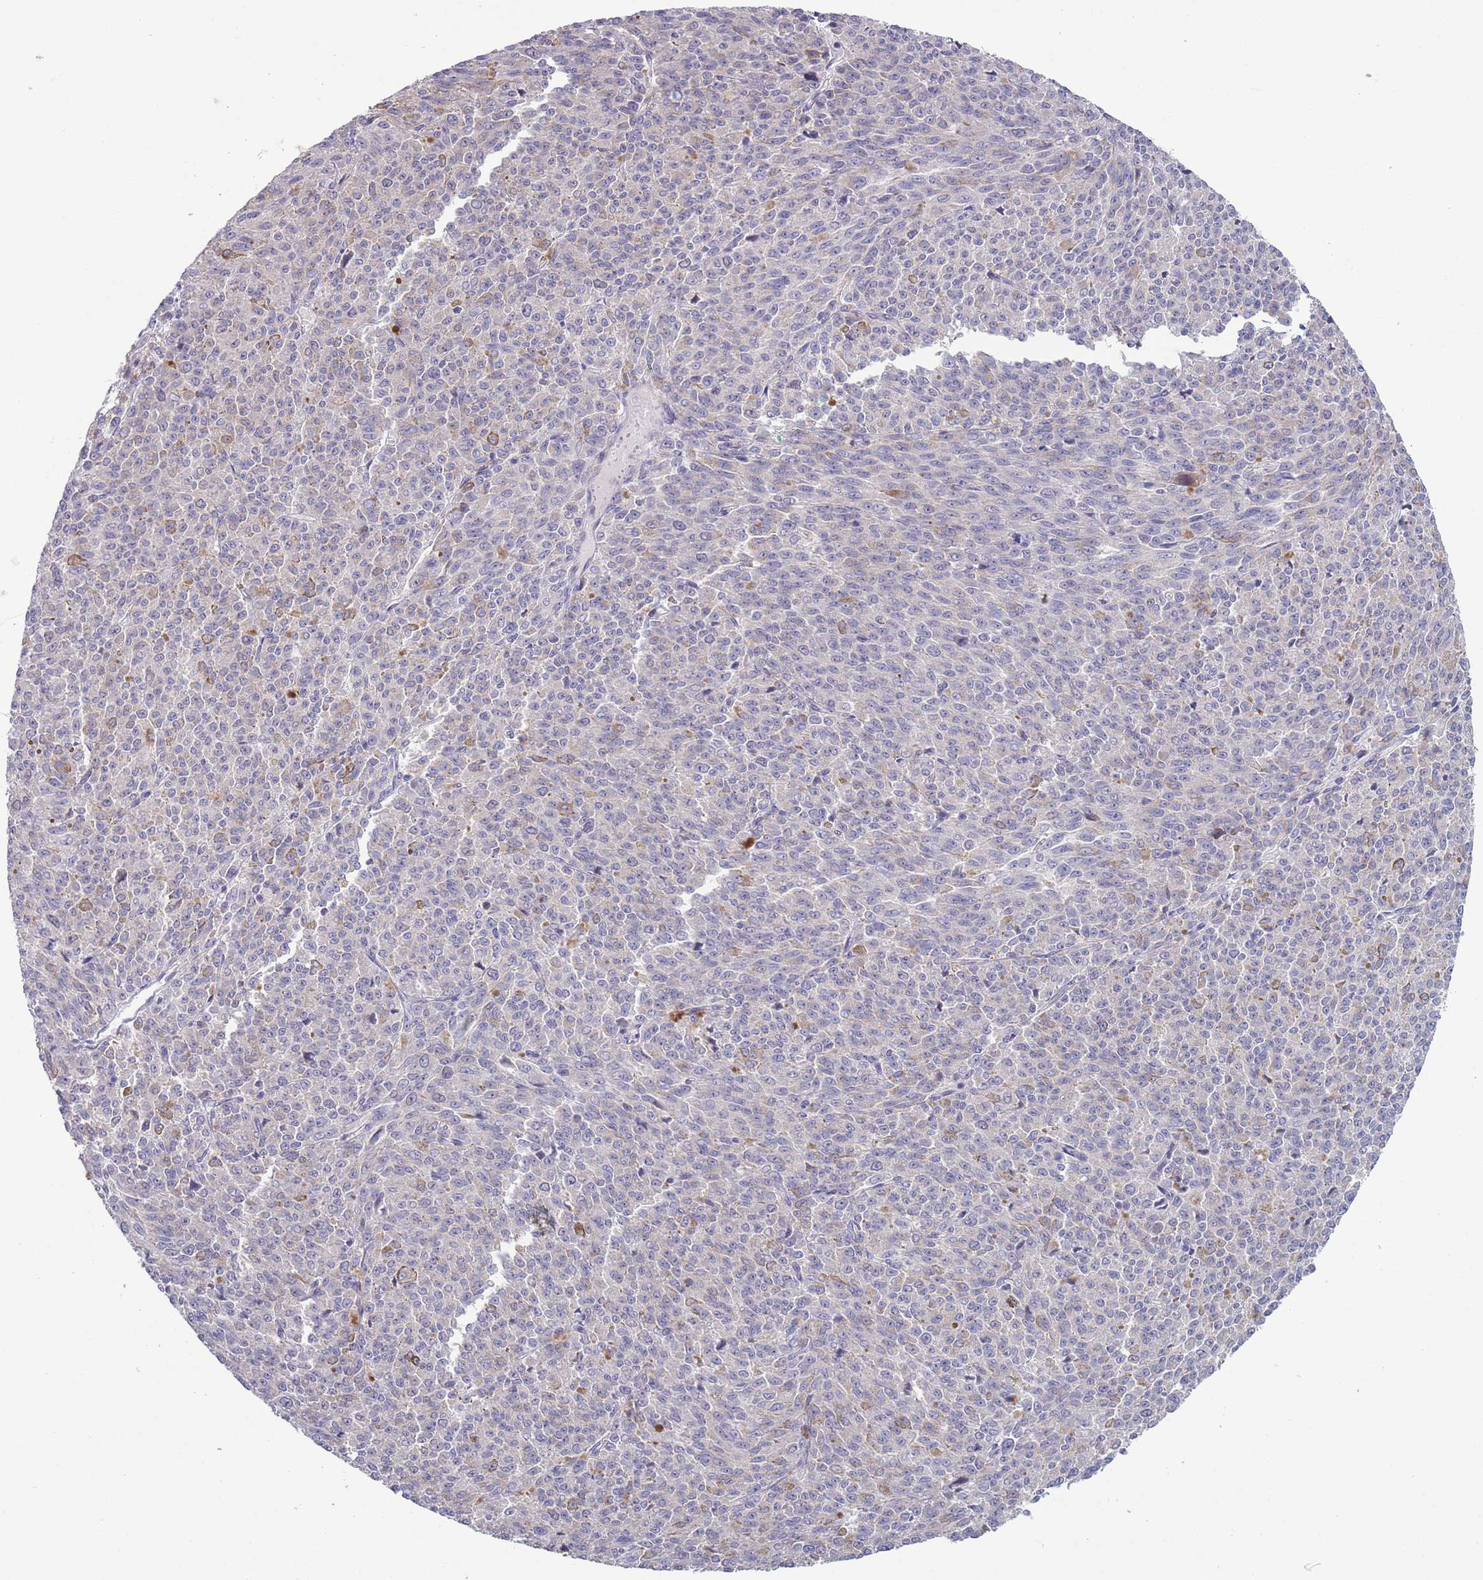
{"staining": {"intensity": "negative", "quantity": "none", "location": "none"}, "tissue": "melanoma", "cell_type": "Tumor cells", "image_type": "cancer", "snomed": [{"axis": "morphology", "description": "Malignant melanoma, NOS"}, {"axis": "topography", "description": "Skin"}], "caption": "IHC photomicrograph of melanoma stained for a protein (brown), which reveals no expression in tumor cells.", "gene": "LTB", "patient": {"sex": "female", "age": 52}}